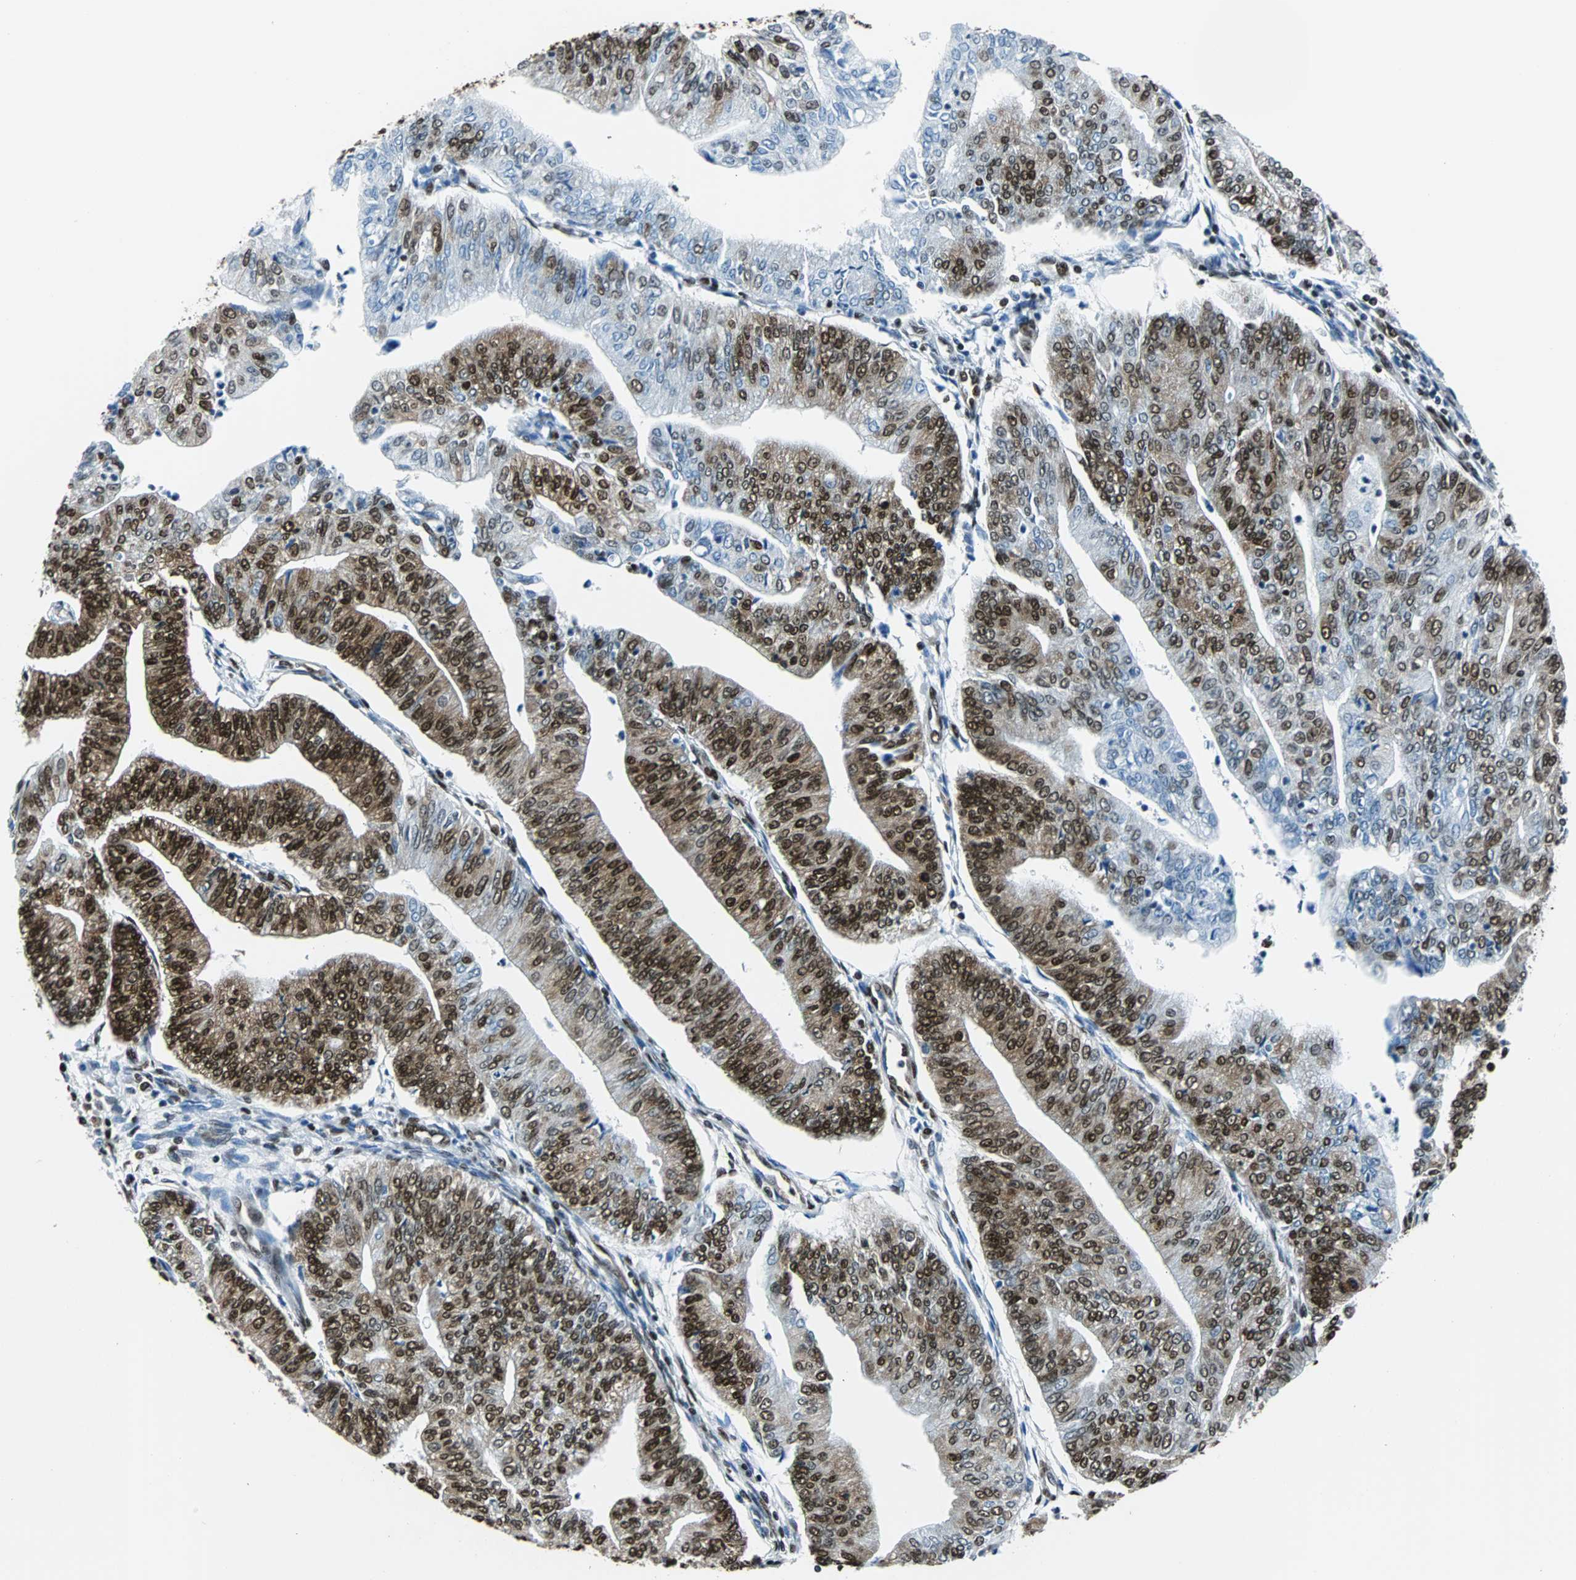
{"staining": {"intensity": "strong", "quantity": "25%-75%", "location": "cytoplasmic/membranous,nuclear"}, "tissue": "endometrial cancer", "cell_type": "Tumor cells", "image_type": "cancer", "snomed": [{"axis": "morphology", "description": "Adenocarcinoma, NOS"}, {"axis": "topography", "description": "Endometrium"}], "caption": "Immunohistochemistry histopathology image of adenocarcinoma (endometrial) stained for a protein (brown), which demonstrates high levels of strong cytoplasmic/membranous and nuclear positivity in approximately 25%-75% of tumor cells.", "gene": "FUBP1", "patient": {"sex": "female", "age": 59}}